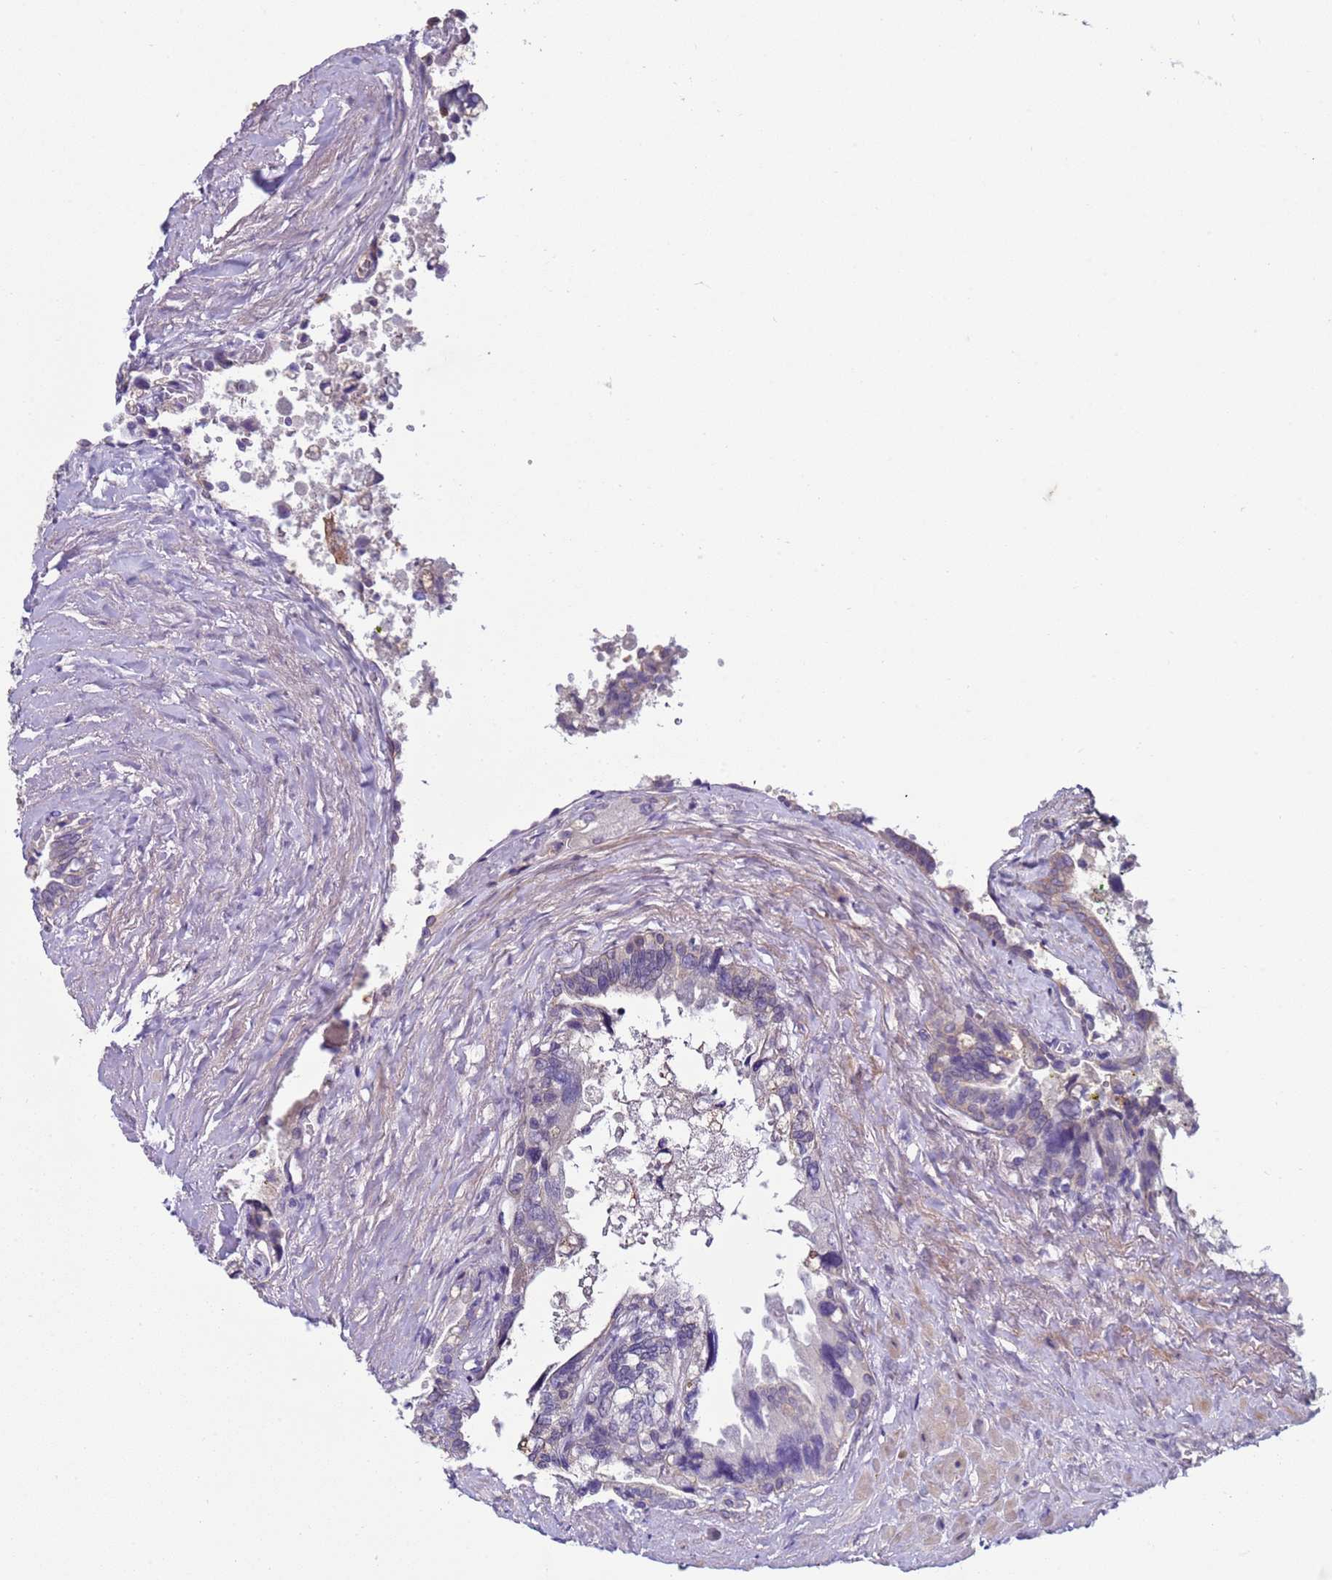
{"staining": {"intensity": "negative", "quantity": "none", "location": "none"}, "tissue": "seminal vesicle", "cell_type": "Glandular cells", "image_type": "normal", "snomed": [{"axis": "morphology", "description": "Normal tissue, NOS"}, {"axis": "topography", "description": "Seminal veicle"}, {"axis": "topography", "description": "Peripheral nerve tissue"}], "caption": "Seminal vesicle stained for a protein using IHC exhibits no expression glandular cells.", "gene": "TRIM51G", "patient": {"sex": "male", "age": 60}}